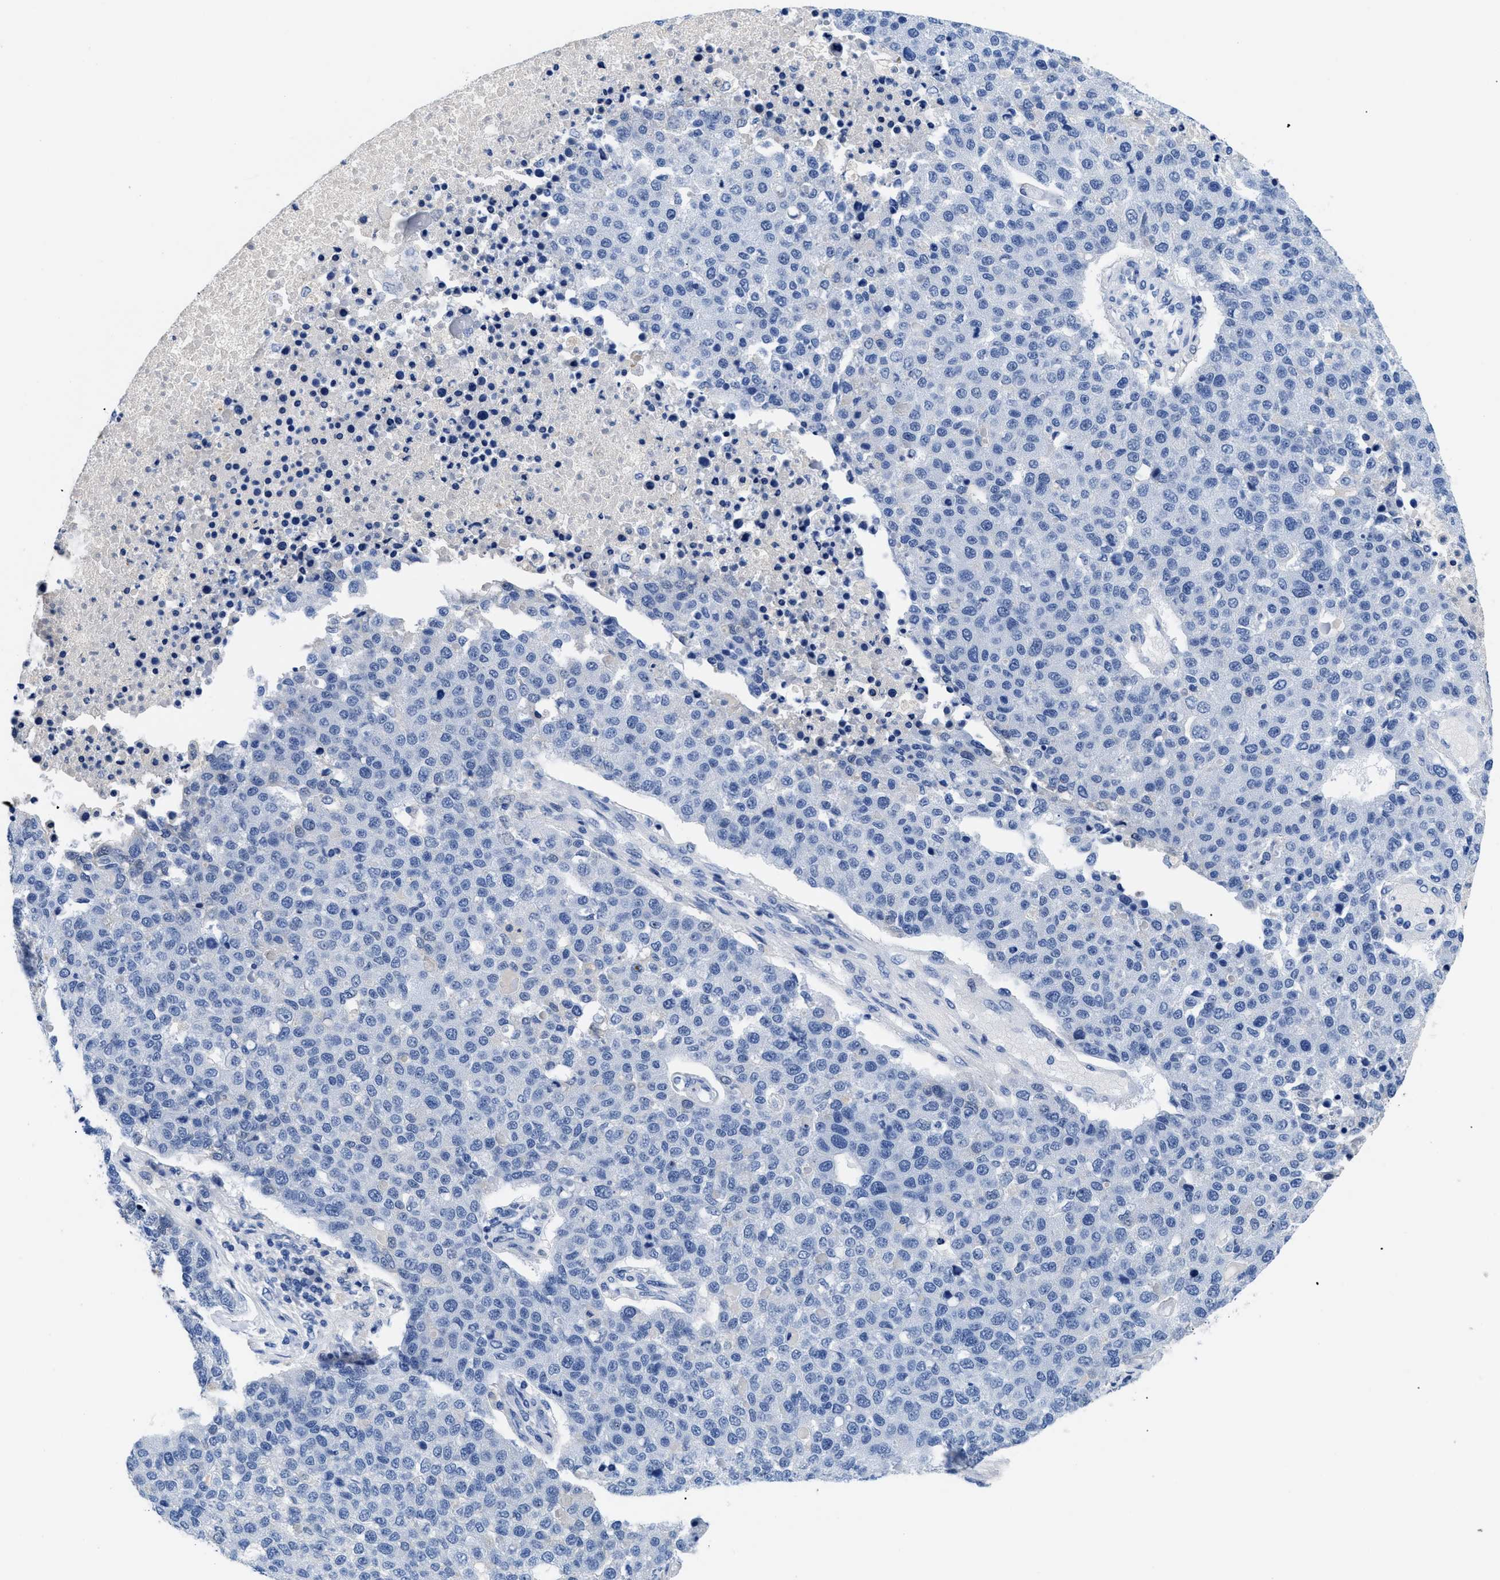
{"staining": {"intensity": "negative", "quantity": "none", "location": "none"}, "tissue": "pancreatic cancer", "cell_type": "Tumor cells", "image_type": "cancer", "snomed": [{"axis": "morphology", "description": "Adenocarcinoma, NOS"}, {"axis": "topography", "description": "Pancreas"}], "caption": "Immunohistochemical staining of pancreatic adenocarcinoma reveals no significant positivity in tumor cells.", "gene": "TMEM68", "patient": {"sex": "female", "age": 61}}